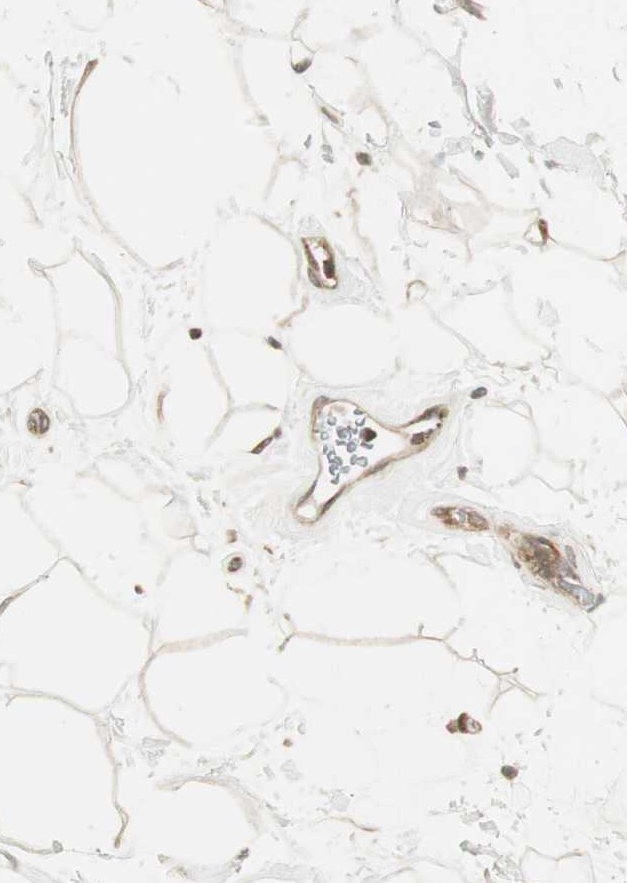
{"staining": {"intensity": "weak", "quantity": ">75%", "location": "cytoplasmic/membranous"}, "tissue": "adipose tissue", "cell_type": "Adipocytes", "image_type": "normal", "snomed": [{"axis": "morphology", "description": "Normal tissue, NOS"}, {"axis": "topography", "description": "Soft tissue"}], "caption": "Immunohistochemistry of normal adipose tissue shows low levels of weak cytoplasmic/membranous positivity in about >75% of adipocytes.", "gene": "PFDN5", "patient": {"sex": "male", "age": 72}}